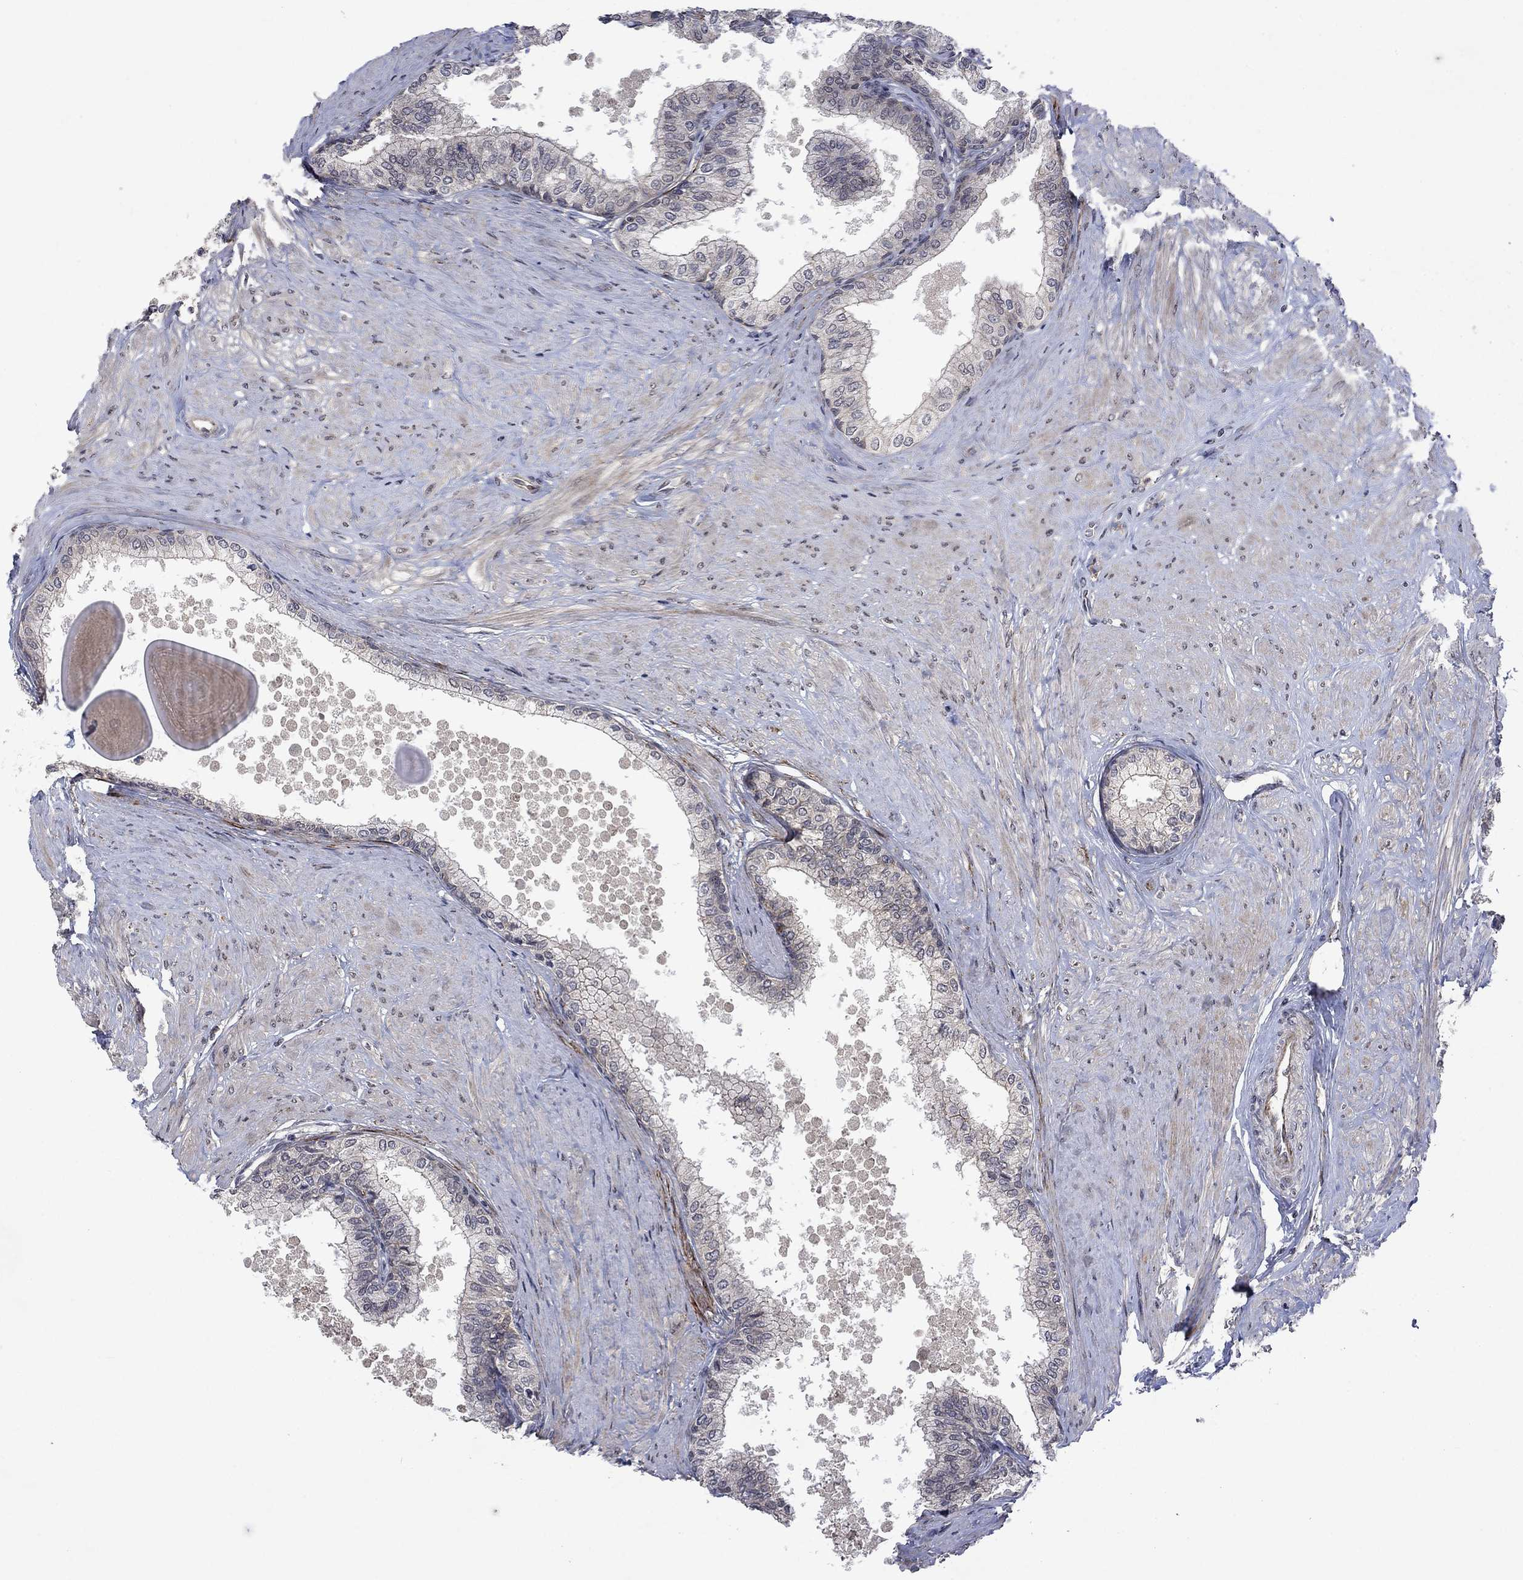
{"staining": {"intensity": "moderate", "quantity": "<25%", "location": "cytoplasmic/membranous"}, "tissue": "prostate", "cell_type": "Glandular cells", "image_type": "normal", "snomed": [{"axis": "morphology", "description": "Normal tissue, NOS"}, {"axis": "topography", "description": "Prostate"}], "caption": "IHC of normal human prostate demonstrates low levels of moderate cytoplasmic/membranous expression in about <25% of glandular cells. The protein is shown in brown color, while the nuclei are stained blue.", "gene": "PPP1R9A", "patient": {"sex": "male", "age": 63}}